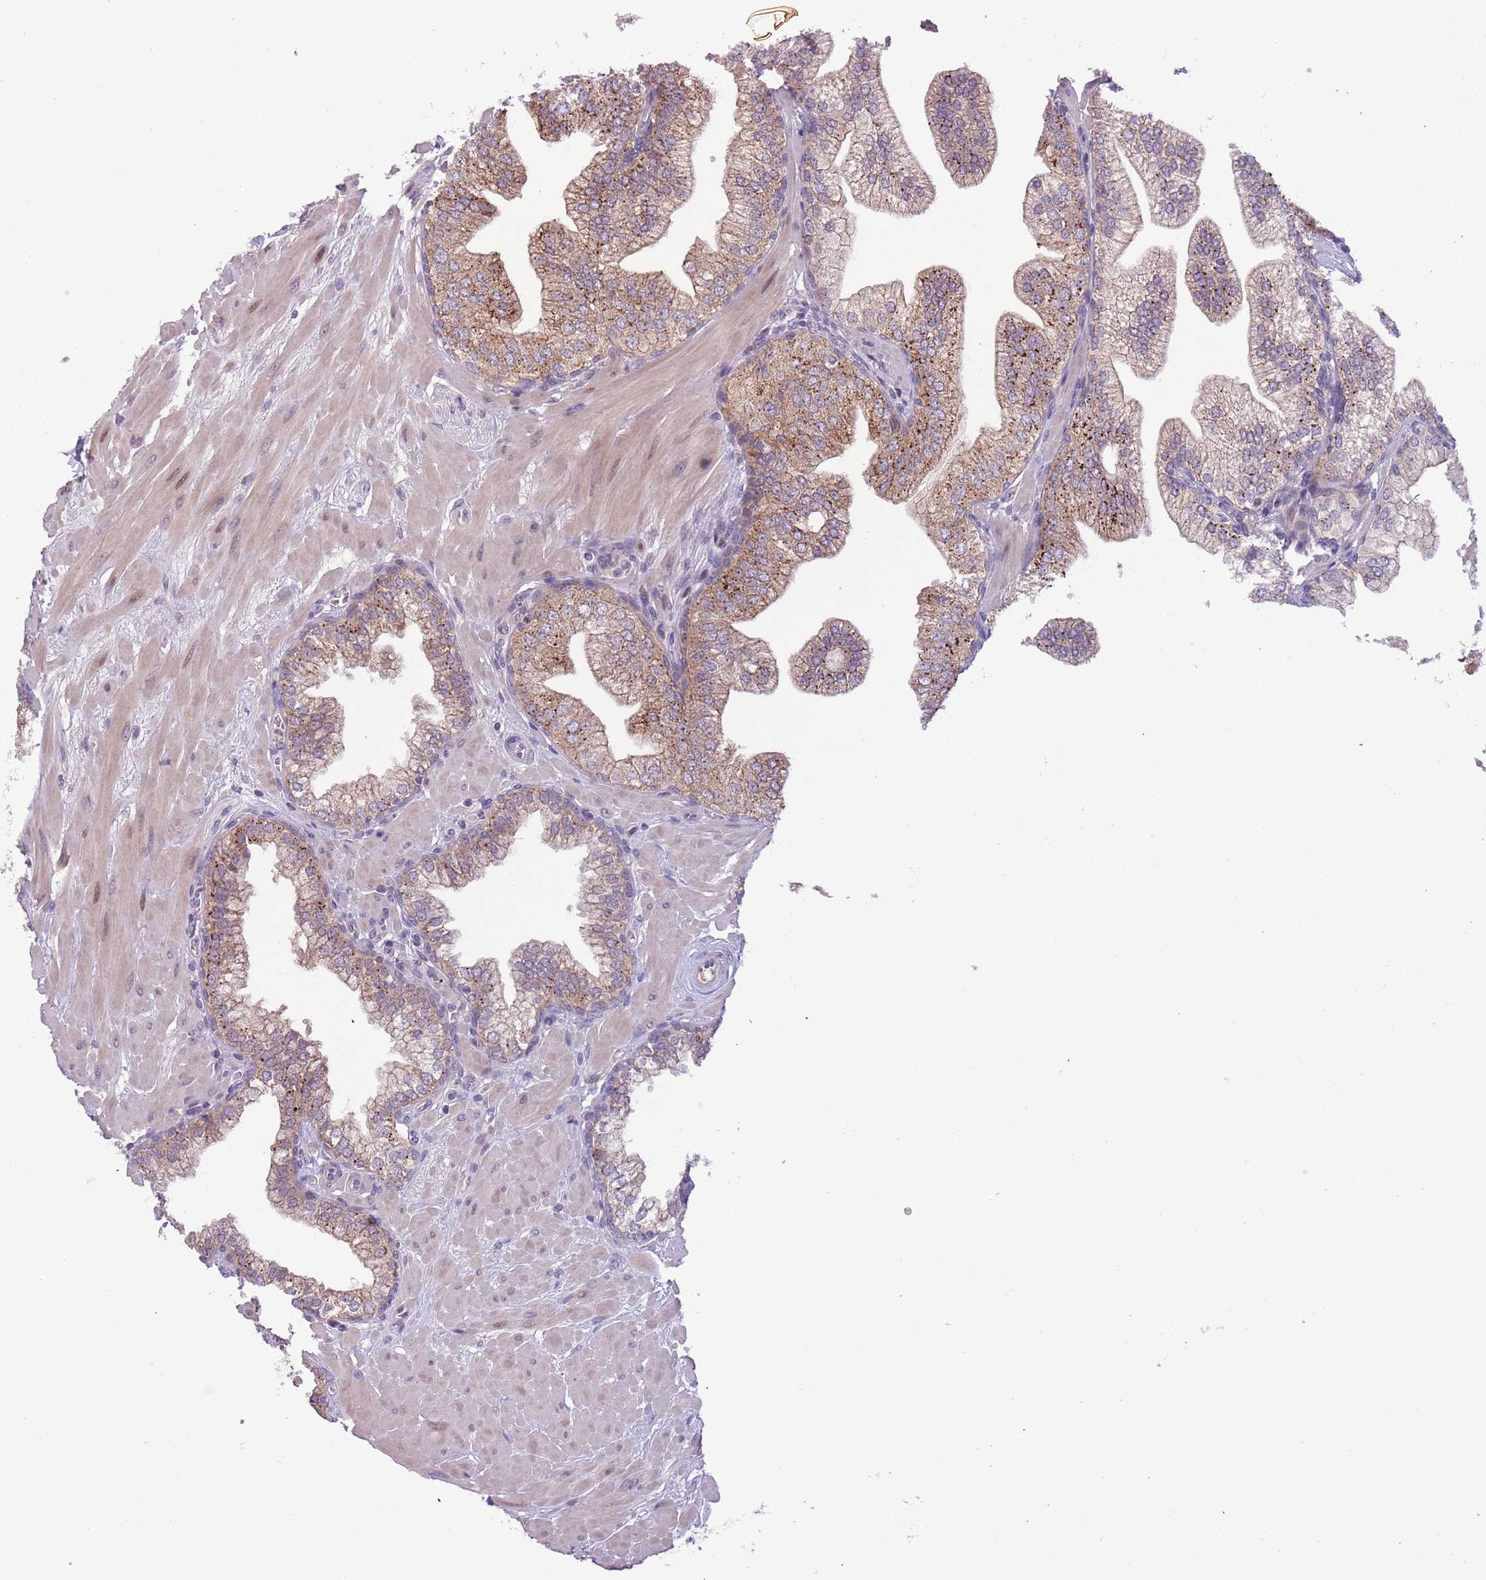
{"staining": {"intensity": "moderate", "quantity": ">75%", "location": "cytoplasmic/membranous"}, "tissue": "prostate", "cell_type": "Glandular cells", "image_type": "normal", "snomed": [{"axis": "morphology", "description": "Normal tissue, NOS"}, {"axis": "topography", "description": "Prostate"}], "caption": "IHC staining of normal prostate, which reveals medium levels of moderate cytoplasmic/membranous expression in approximately >75% of glandular cells indicating moderate cytoplasmic/membranous protein positivity. The staining was performed using DAB (3,3'-diaminobenzidine) (brown) for protein detection and nuclei were counterstained in hematoxylin (blue).", "gene": "SHROOM3", "patient": {"sex": "male", "age": 60}}